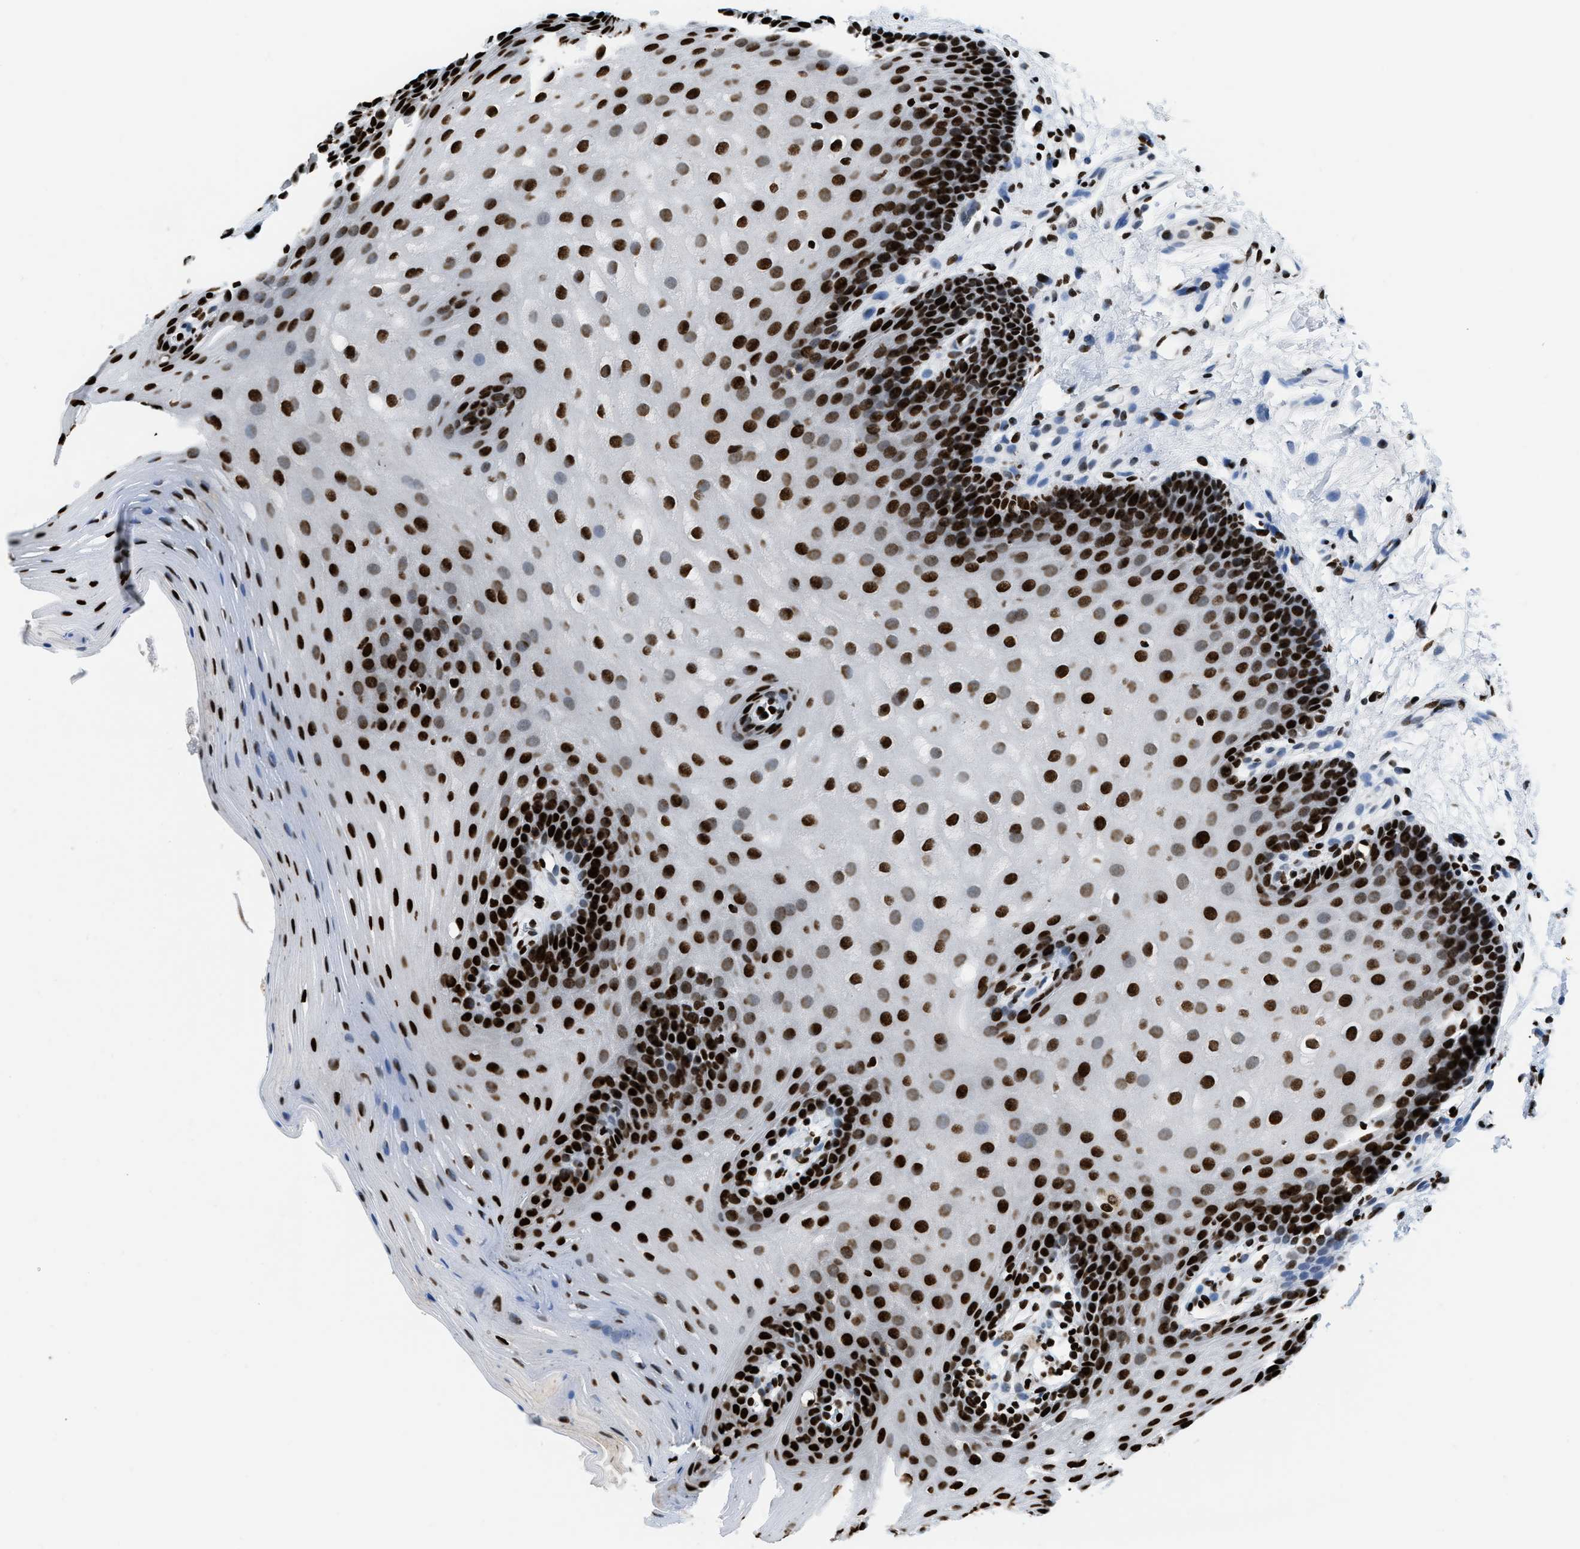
{"staining": {"intensity": "strong", "quantity": ">75%", "location": "nuclear"}, "tissue": "oral mucosa", "cell_type": "Squamous epithelial cells", "image_type": "normal", "snomed": [{"axis": "morphology", "description": "Normal tissue, NOS"}, {"axis": "topography", "description": "Oral tissue"}], "caption": "Unremarkable oral mucosa exhibits strong nuclear staining in about >75% of squamous epithelial cells, visualized by immunohistochemistry.", "gene": "HNRNPM", "patient": {"sex": "male", "age": 62}}